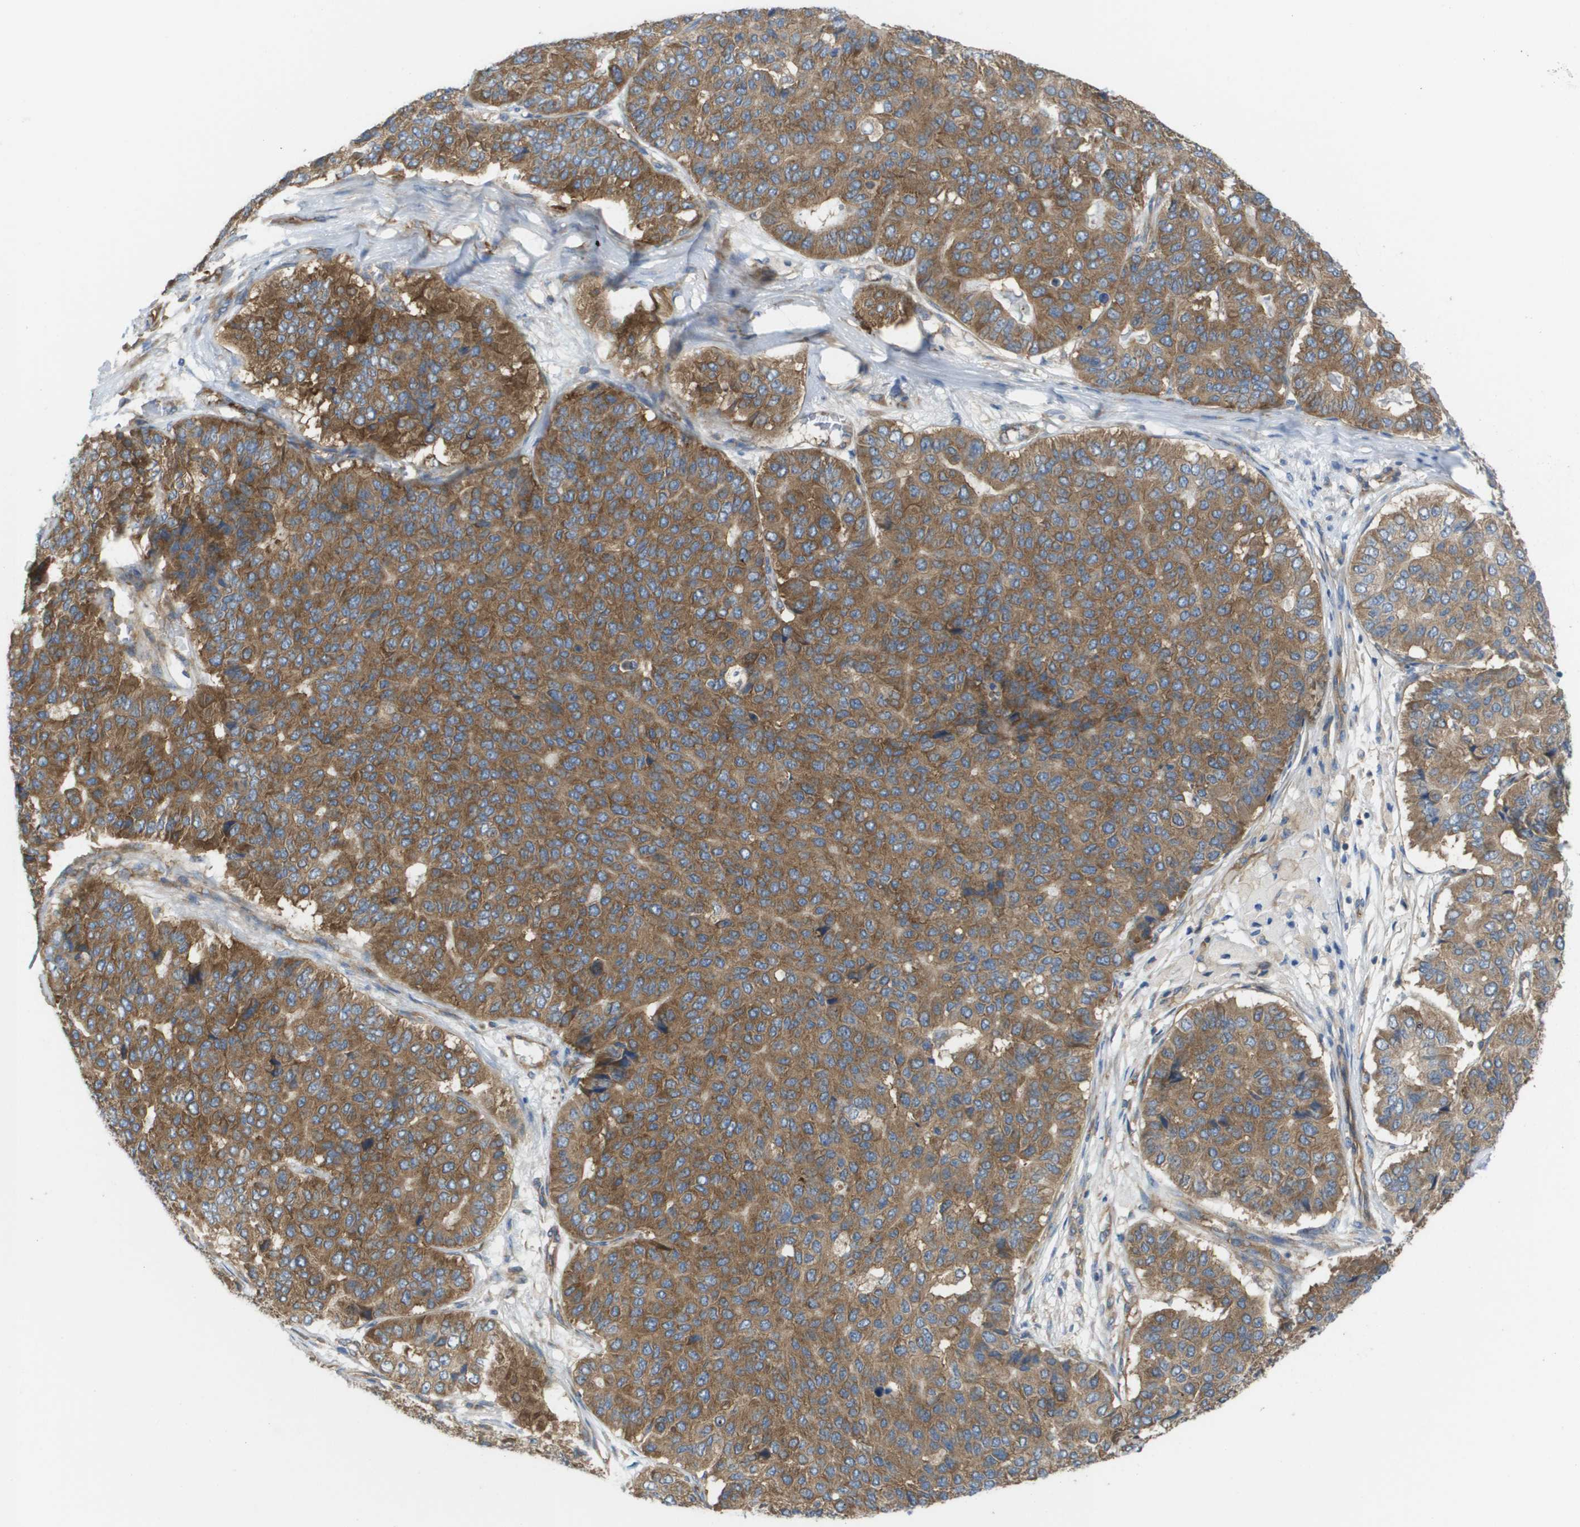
{"staining": {"intensity": "moderate", "quantity": ">75%", "location": "cytoplasmic/membranous"}, "tissue": "pancreatic cancer", "cell_type": "Tumor cells", "image_type": "cancer", "snomed": [{"axis": "morphology", "description": "Adenocarcinoma, NOS"}, {"axis": "topography", "description": "Pancreas"}], "caption": "Adenocarcinoma (pancreatic) stained with DAB IHC exhibits medium levels of moderate cytoplasmic/membranous expression in approximately >75% of tumor cells.", "gene": "EIF4G2", "patient": {"sex": "male", "age": 50}}